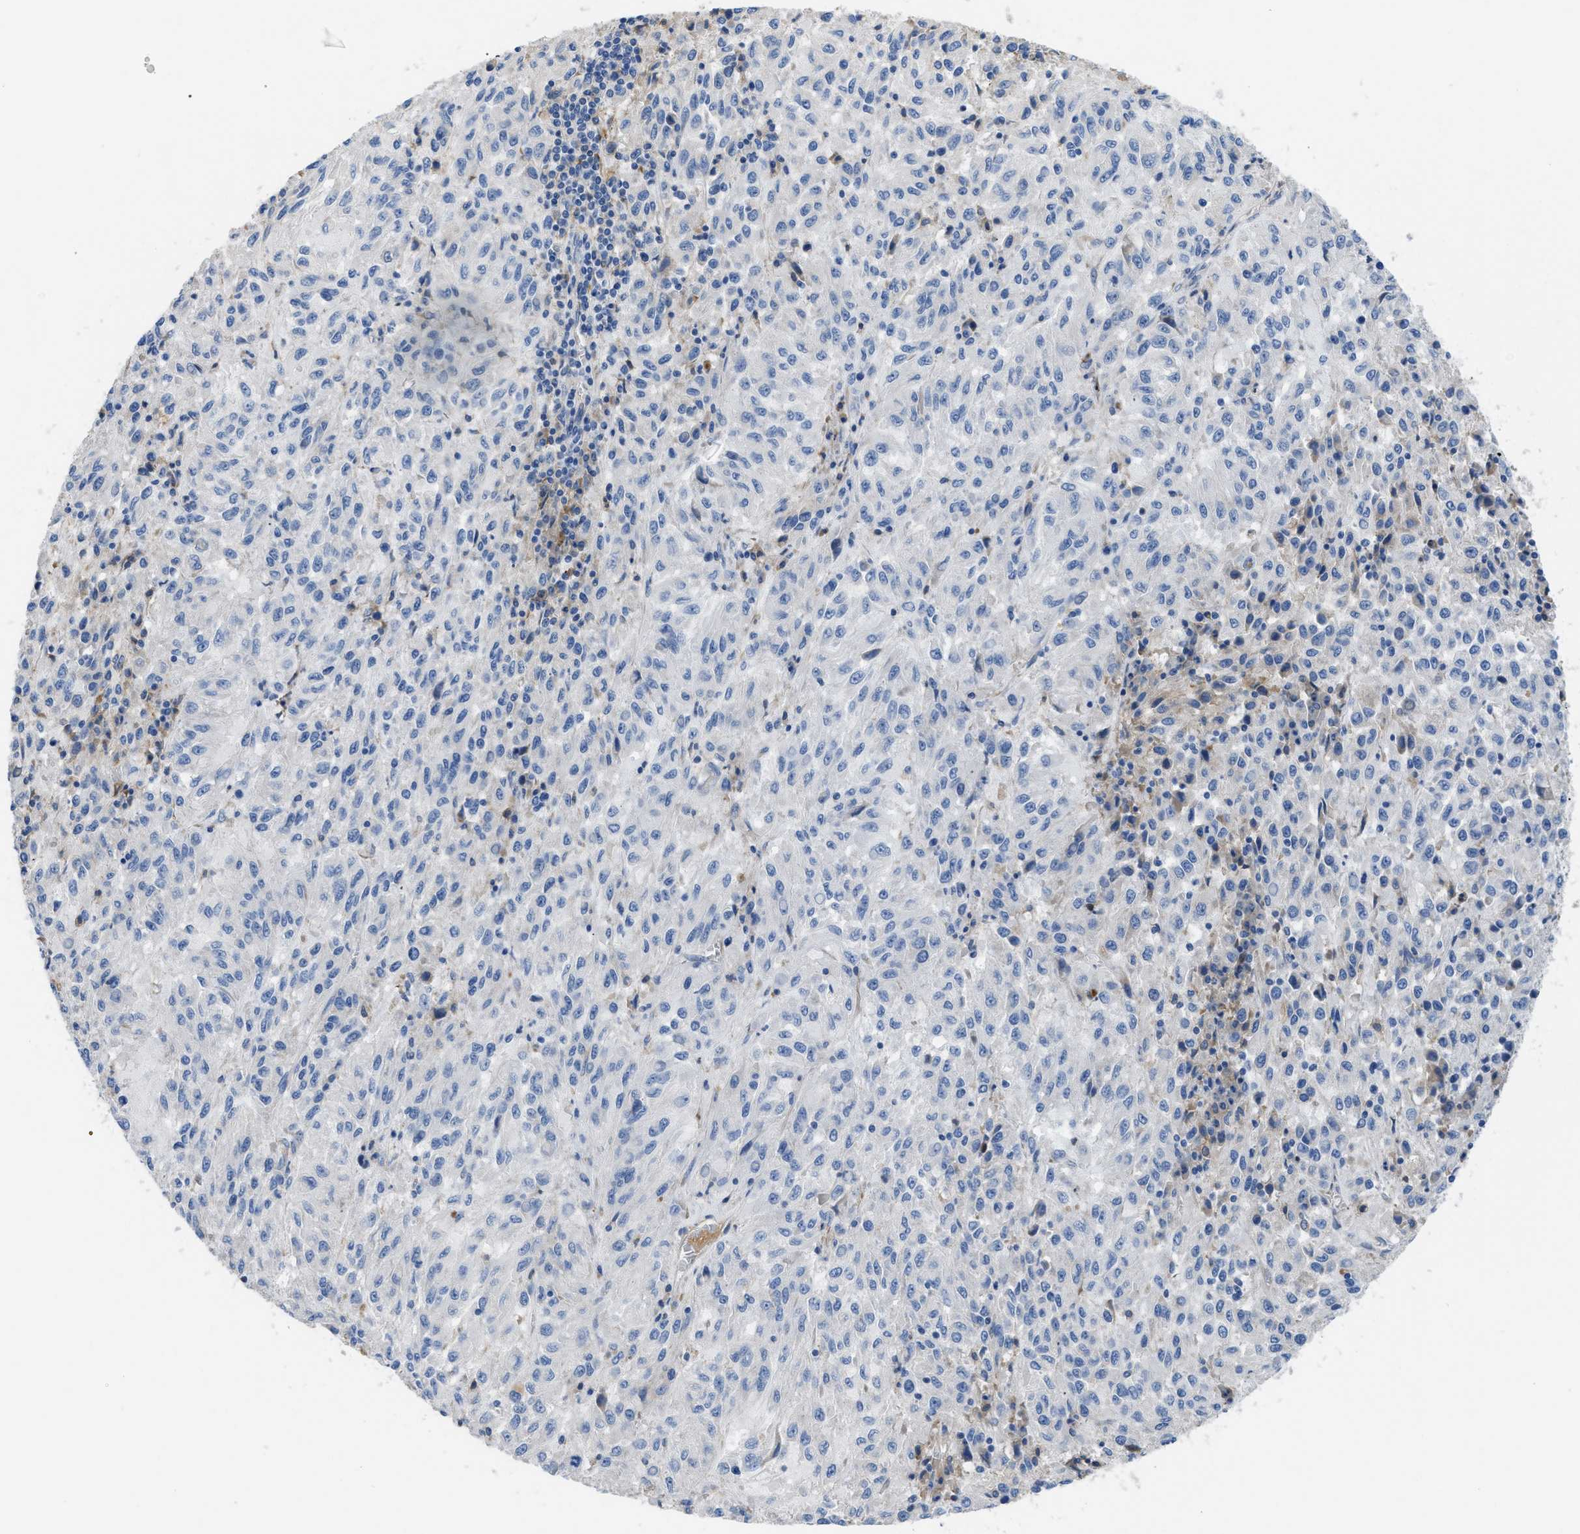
{"staining": {"intensity": "negative", "quantity": "none", "location": "none"}, "tissue": "melanoma", "cell_type": "Tumor cells", "image_type": "cancer", "snomed": [{"axis": "morphology", "description": "Malignant melanoma, Metastatic site"}, {"axis": "topography", "description": "Lung"}], "caption": "DAB immunohistochemical staining of melanoma shows no significant expression in tumor cells. (DAB IHC visualized using brightfield microscopy, high magnification).", "gene": "C1S", "patient": {"sex": "male", "age": 64}}